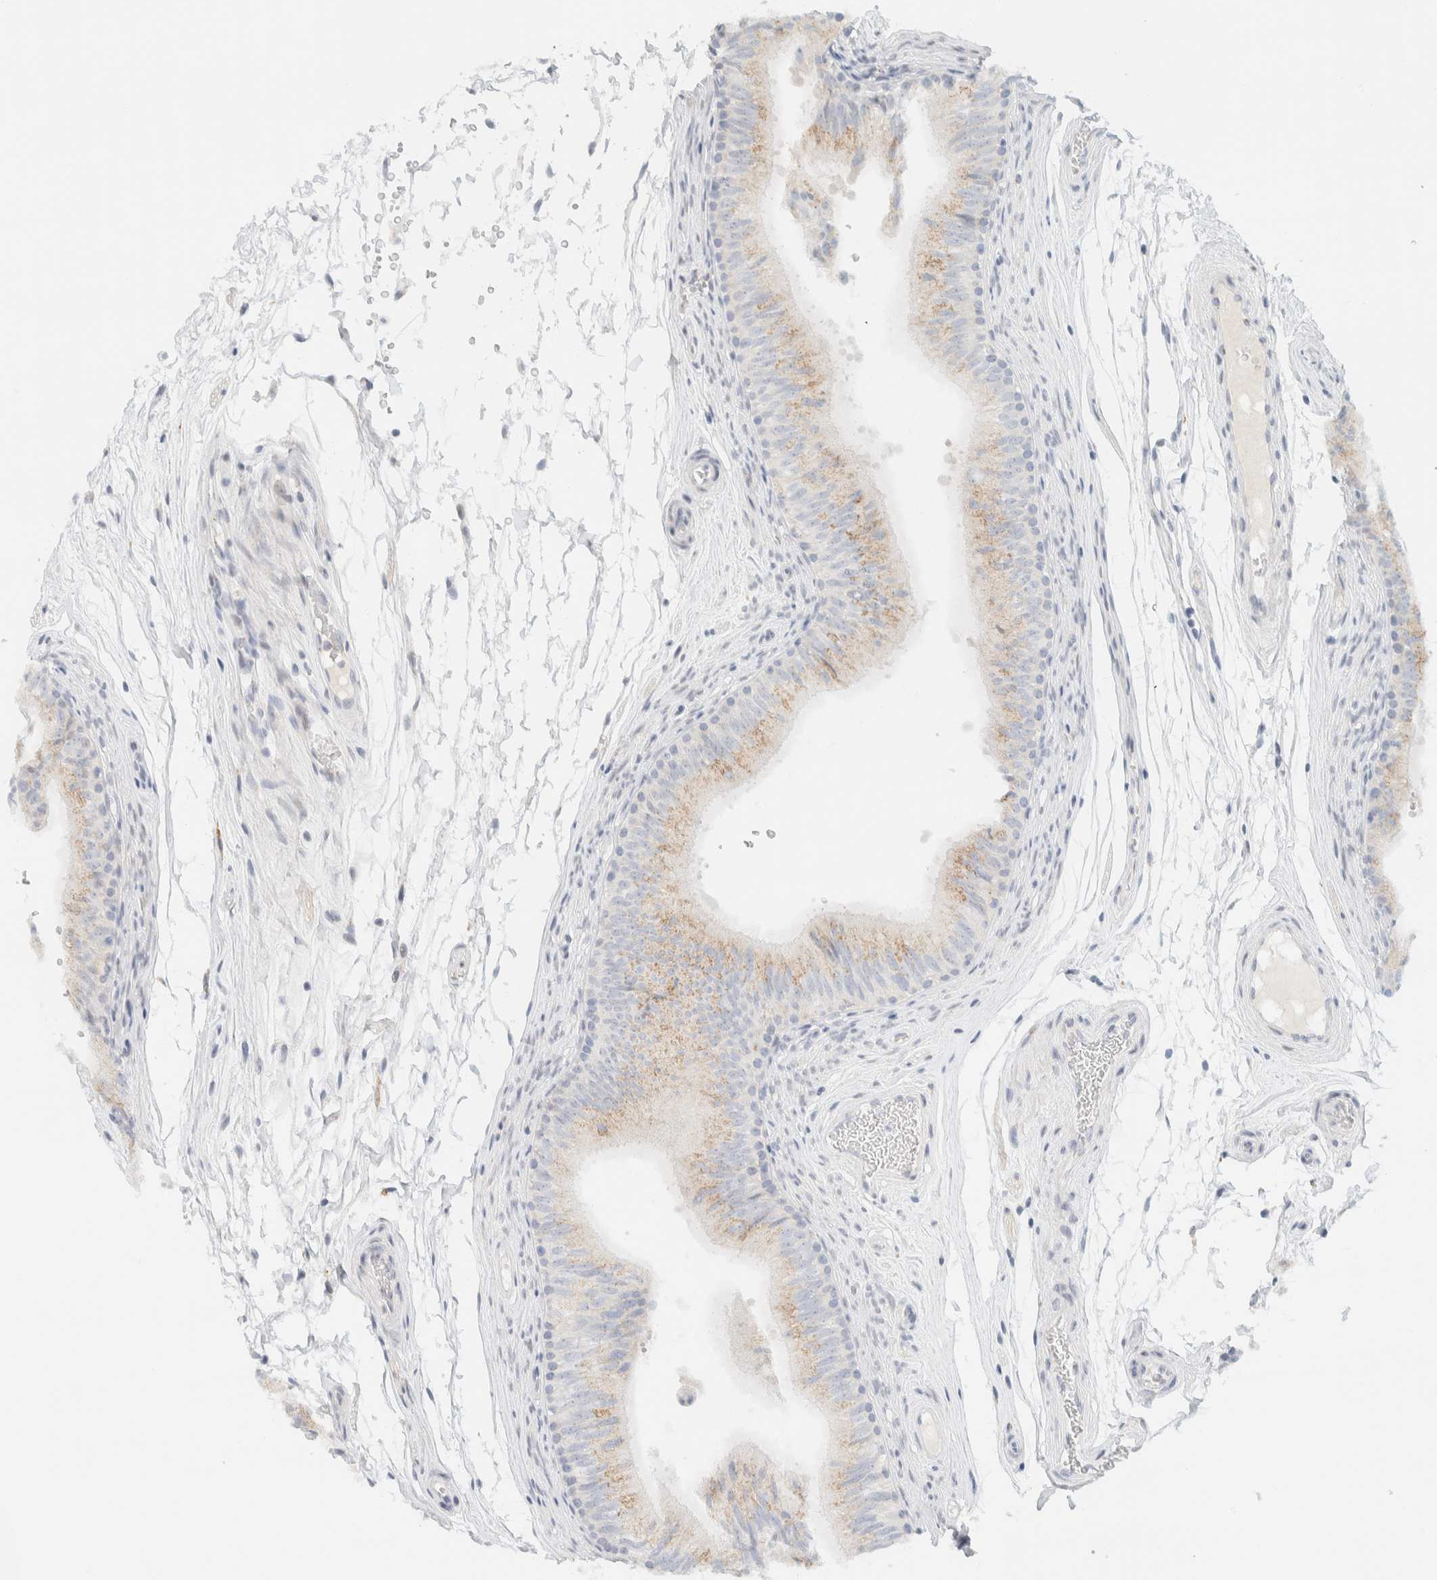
{"staining": {"intensity": "weak", "quantity": ">75%", "location": "cytoplasmic/membranous"}, "tissue": "epididymis", "cell_type": "Glandular cells", "image_type": "normal", "snomed": [{"axis": "morphology", "description": "Normal tissue, NOS"}, {"axis": "topography", "description": "Epididymis"}], "caption": "This photomicrograph reveals immunohistochemistry staining of normal human epididymis, with low weak cytoplasmic/membranous staining in about >75% of glandular cells.", "gene": "SPNS3", "patient": {"sex": "male", "age": 36}}